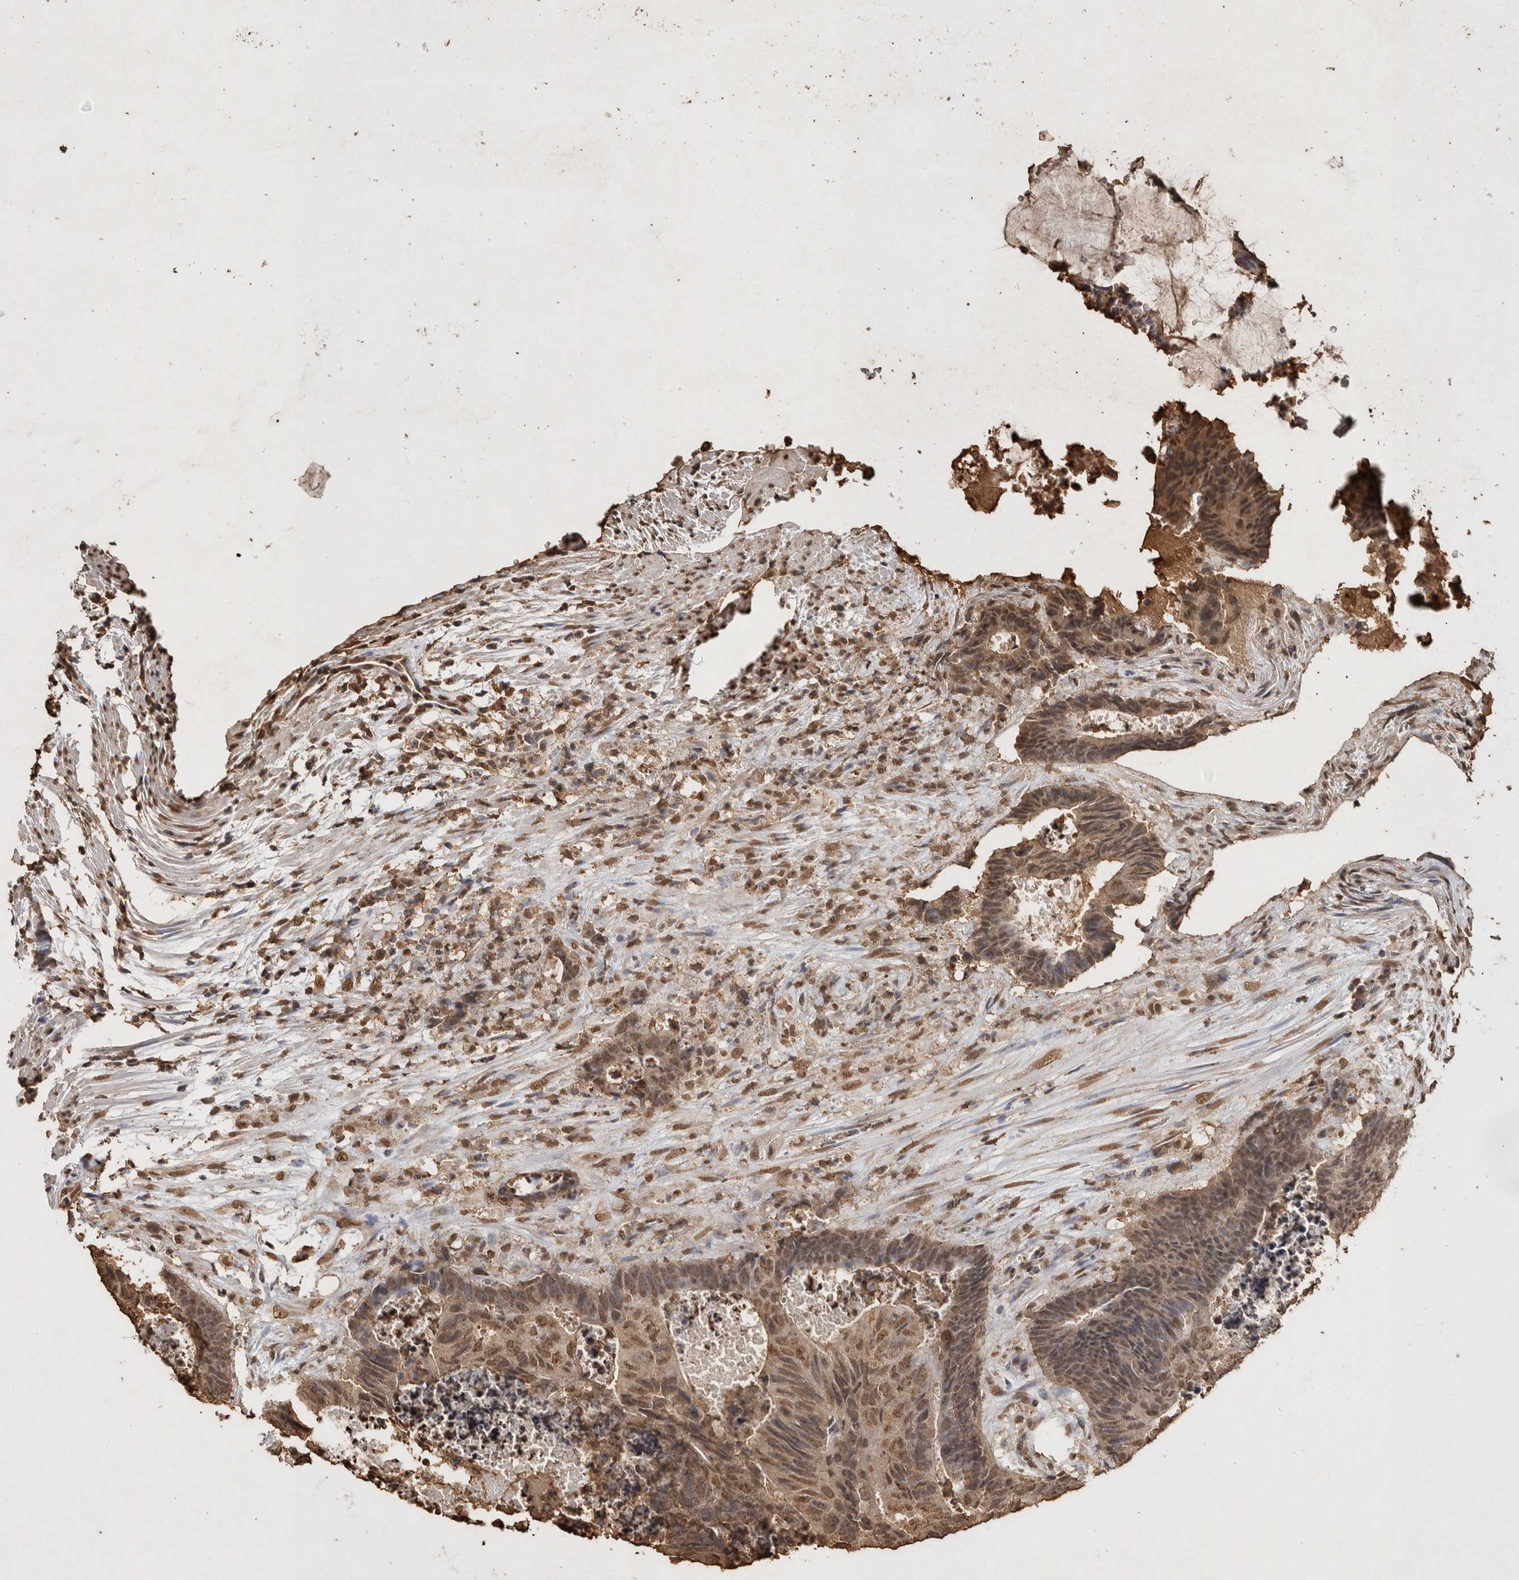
{"staining": {"intensity": "moderate", "quantity": ">75%", "location": "nuclear"}, "tissue": "colorectal cancer", "cell_type": "Tumor cells", "image_type": "cancer", "snomed": [{"axis": "morphology", "description": "Adenocarcinoma, NOS"}, {"axis": "topography", "description": "Colon"}], "caption": "There is medium levels of moderate nuclear expression in tumor cells of colorectal cancer, as demonstrated by immunohistochemical staining (brown color).", "gene": "FSTL3", "patient": {"sex": "male", "age": 56}}